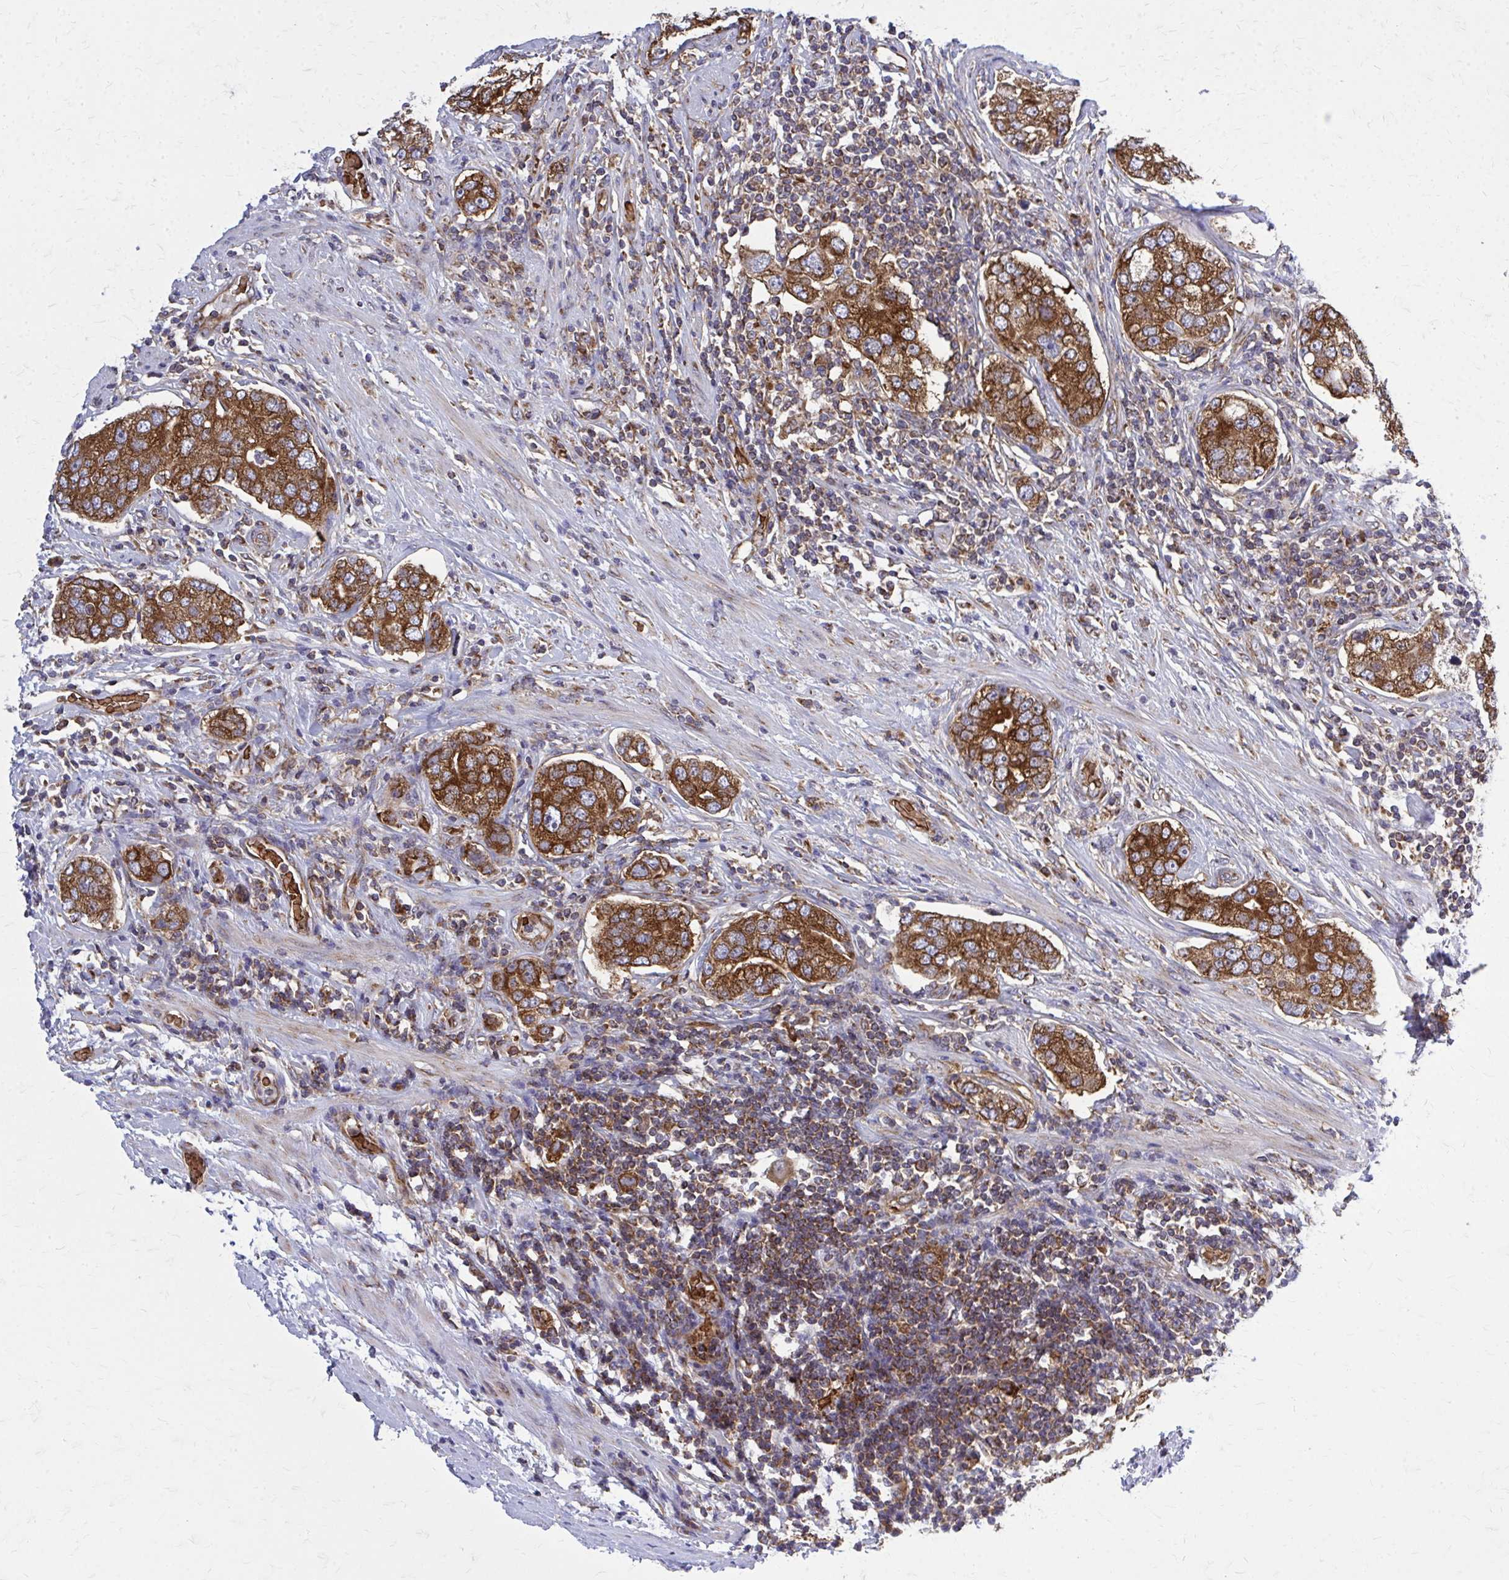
{"staining": {"intensity": "strong", "quantity": ">75%", "location": "cytoplasmic/membranous"}, "tissue": "prostate cancer", "cell_type": "Tumor cells", "image_type": "cancer", "snomed": [{"axis": "morphology", "description": "Adenocarcinoma, High grade"}, {"axis": "topography", "description": "Prostate"}], "caption": "Prostate cancer stained for a protein reveals strong cytoplasmic/membranous positivity in tumor cells.", "gene": "PDK4", "patient": {"sex": "male", "age": 60}}